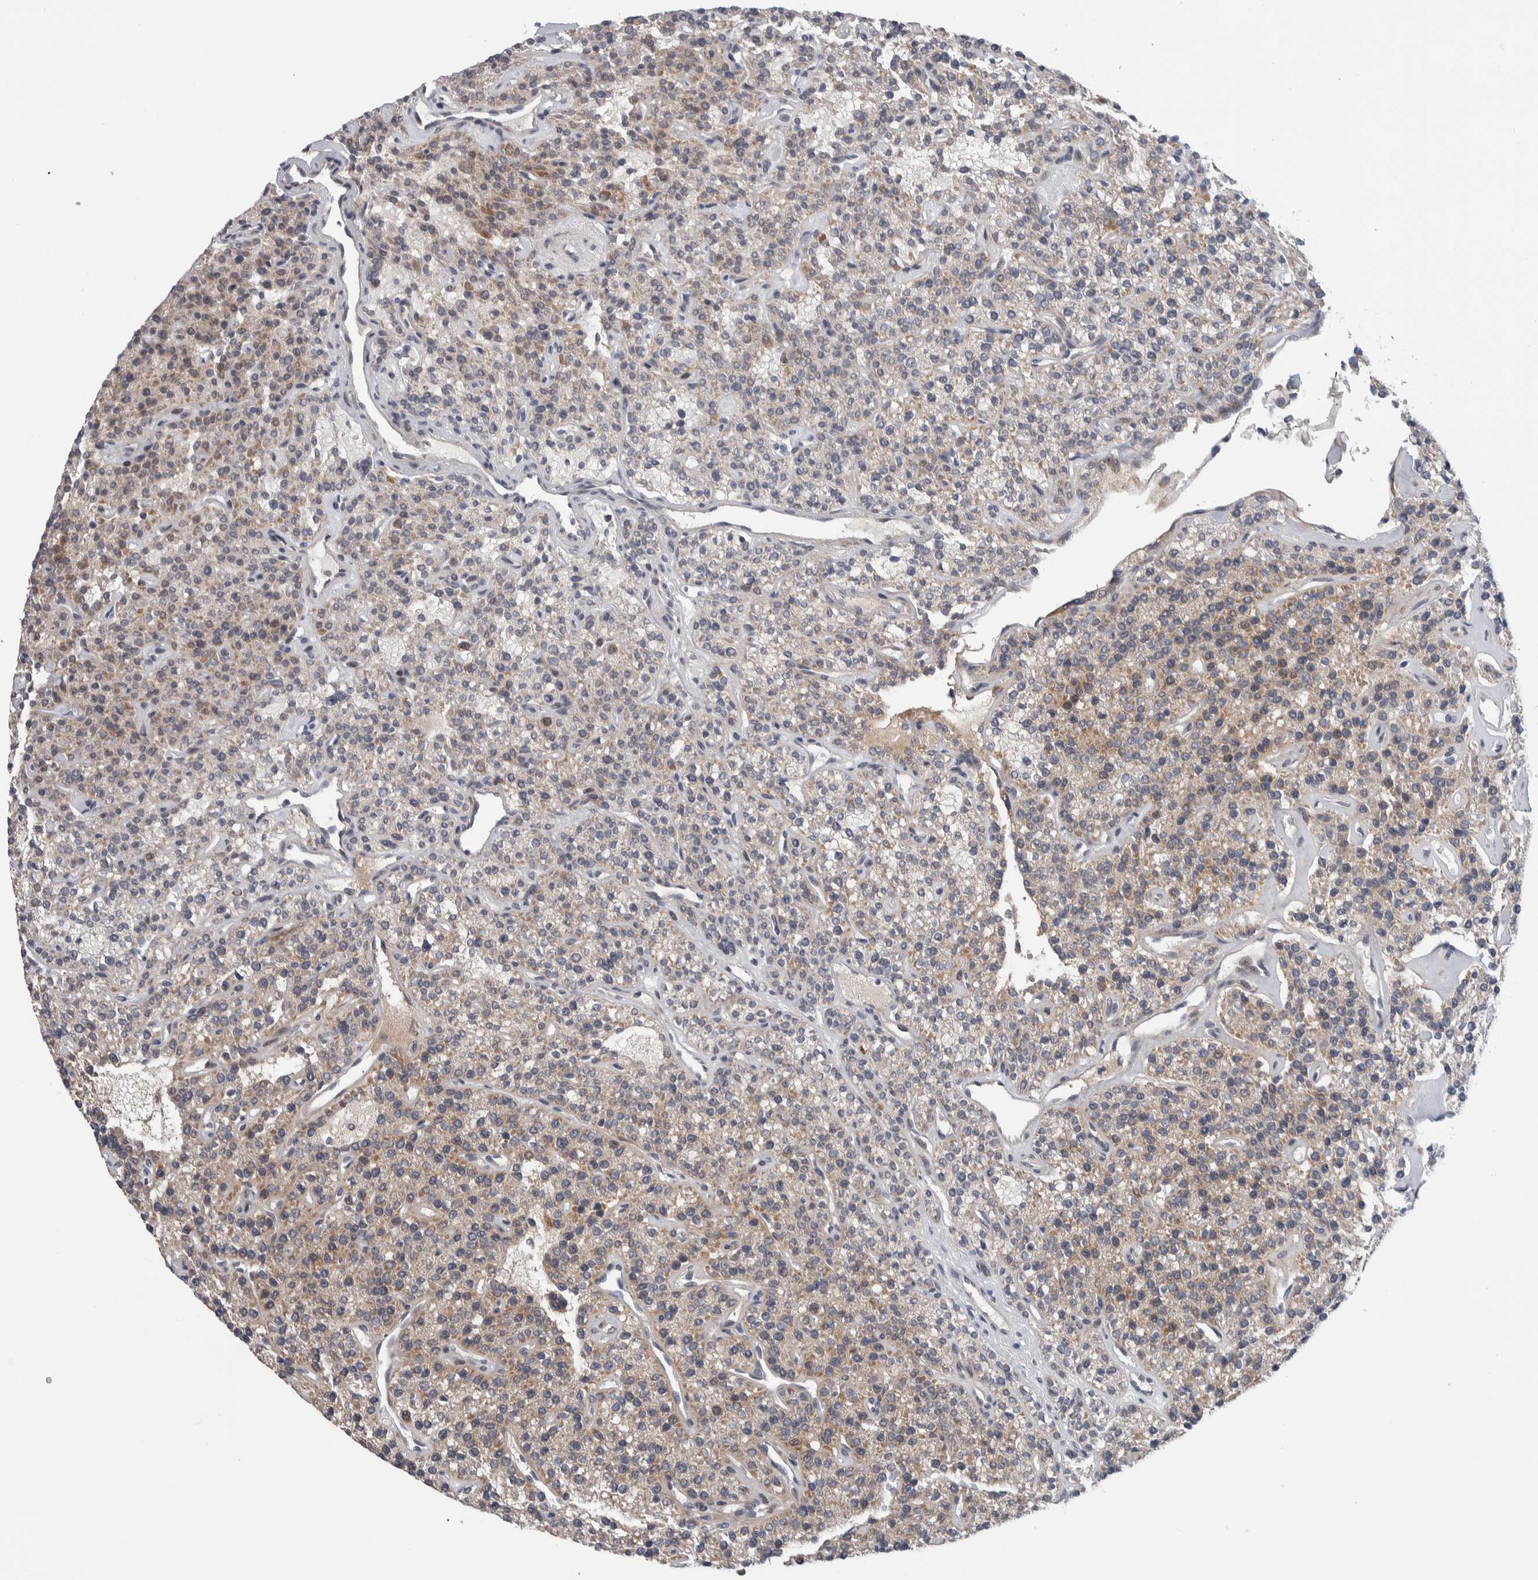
{"staining": {"intensity": "moderate", "quantity": "25%-75%", "location": "cytoplasmic/membranous"}, "tissue": "parathyroid gland", "cell_type": "Glandular cells", "image_type": "normal", "snomed": [{"axis": "morphology", "description": "Normal tissue, NOS"}, {"axis": "topography", "description": "Parathyroid gland"}], "caption": "IHC of unremarkable human parathyroid gland displays medium levels of moderate cytoplasmic/membranous positivity in about 25%-75% of glandular cells.", "gene": "PRRG4", "patient": {"sex": "male", "age": 46}}